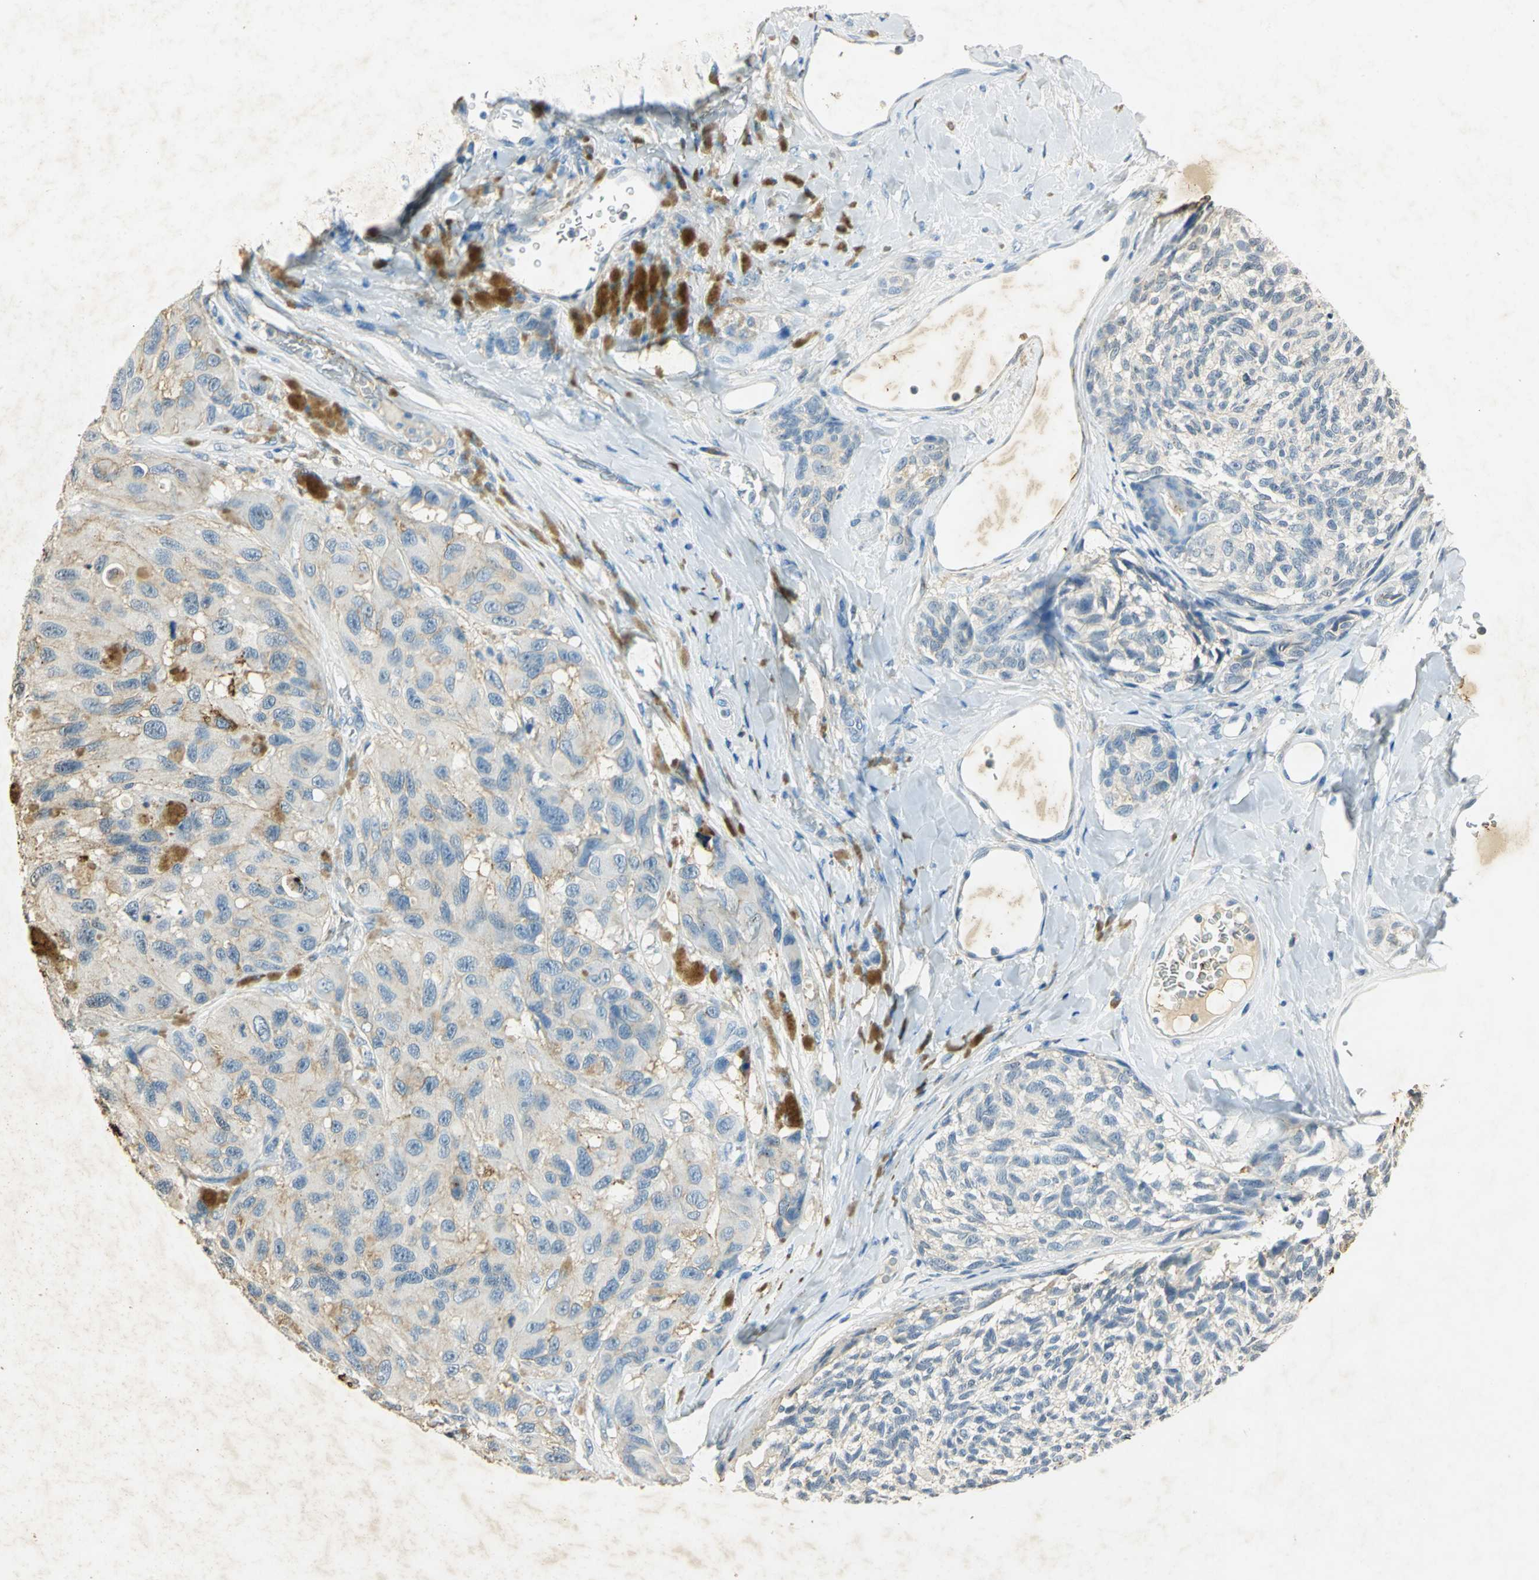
{"staining": {"intensity": "weak", "quantity": "<25%", "location": "cytoplasmic/membranous"}, "tissue": "melanoma", "cell_type": "Tumor cells", "image_type": "cancer", "snomed": [{"axis": "morphology", "description": "Malignant melanoma, NOS"}, {"axis": "topography", "description": "Skin"}], "caption": "Immunohistochemical staining of human melanoma displays no significant positivity in tumor cells. (DAB IHC, high magnification).", "gene": "ANXA4", "patient": {"sex": "female", "age": 73}}